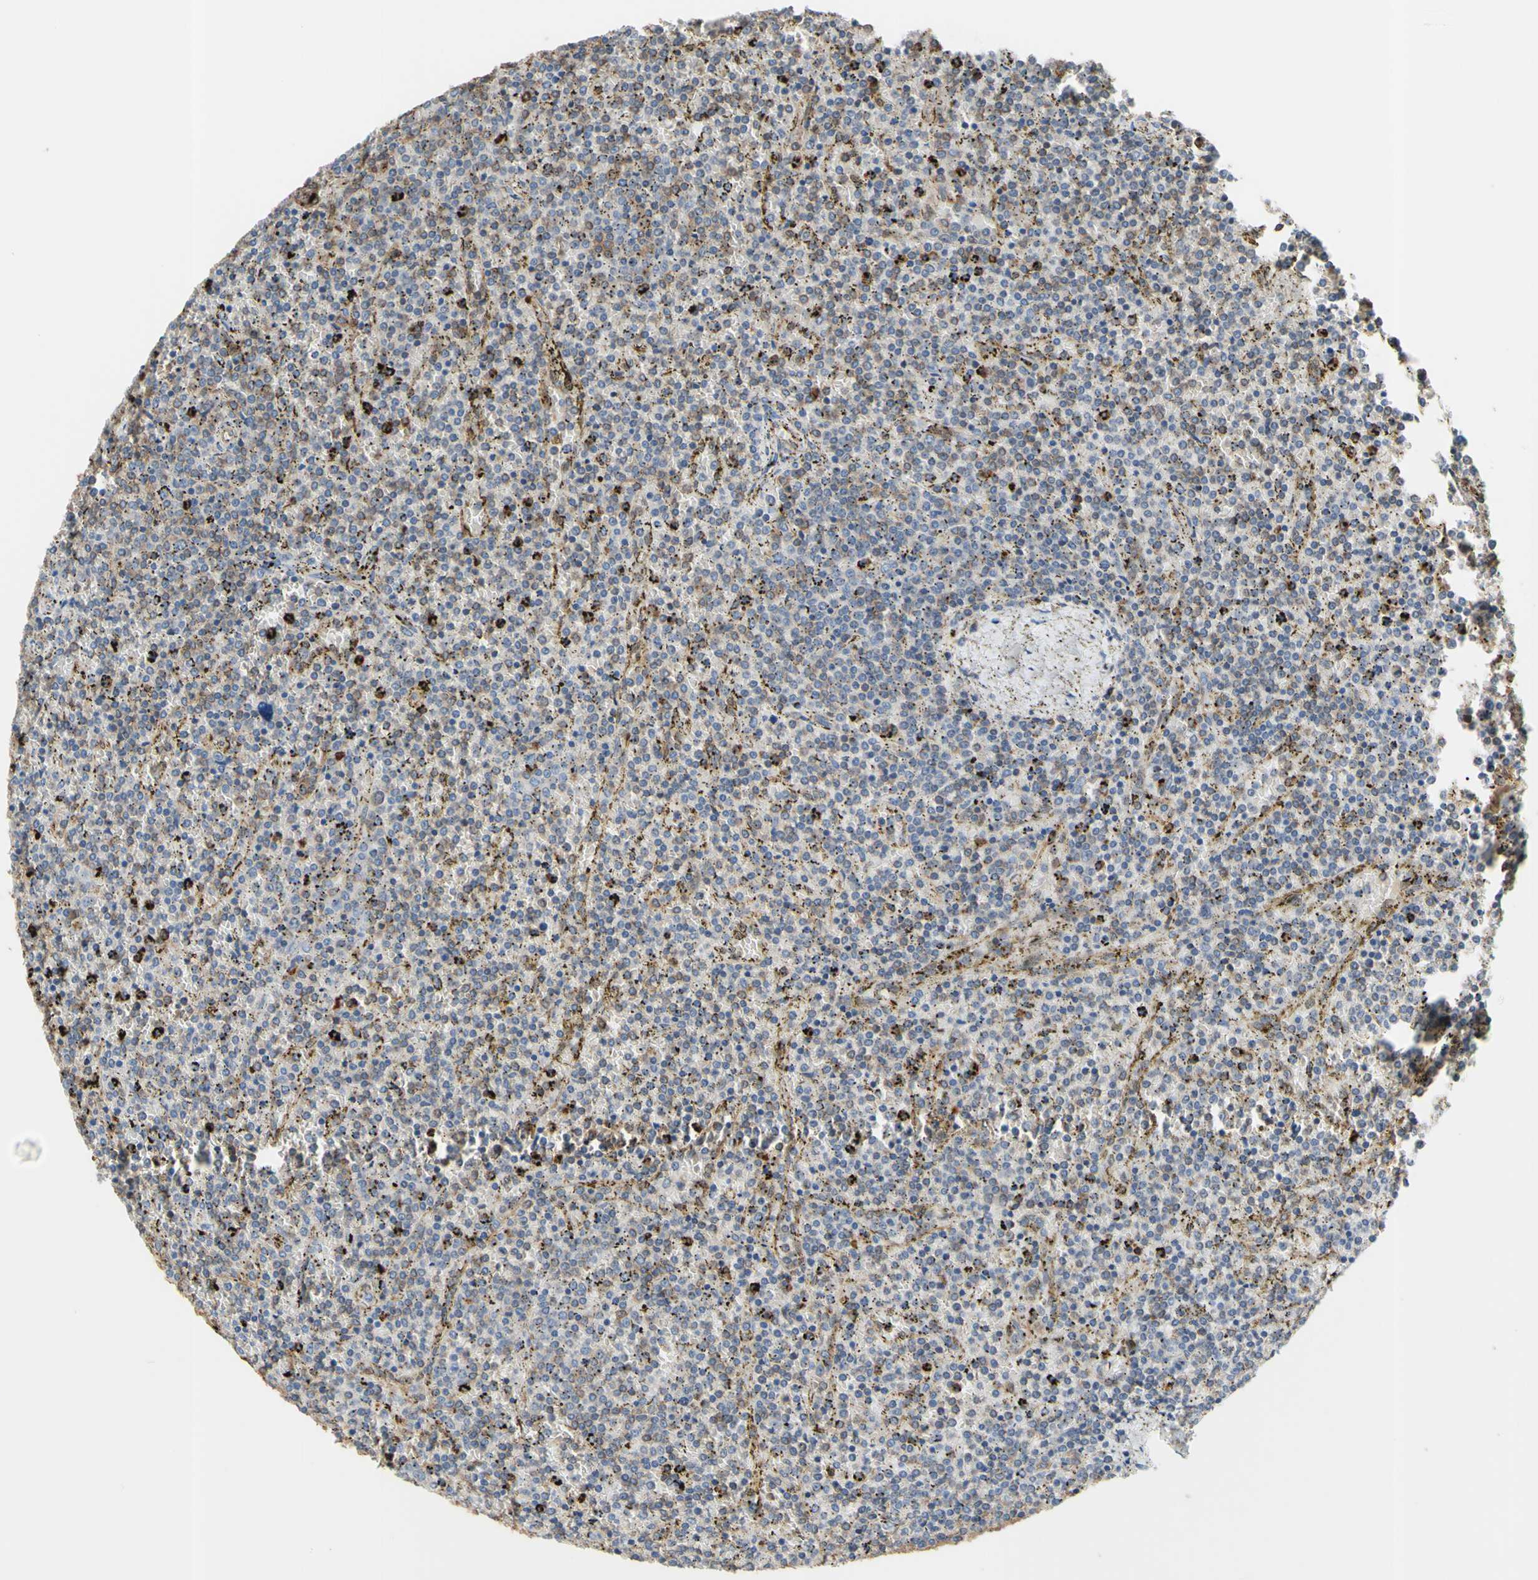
{"staining": {"intensity": "weak", "quantity": "25%-75%", "location": "cytoplasmic/membranous"}, "tissue": "lymphoma", "cell_type": "Tumor cells", "image_type": "cancer", "snomed": [{"axis": "morphology", "description": "Malignant lymphoma, non-Hodgkin's type, Low grade"}, {"axis": "topography", "description": "Spleen"}], "caption": "Immunohistochemical staining of human lymphoma shows low levels of weak cytoplasmic/membranous protein staining in about 25%-75% of tumor cells. Immunohistochemistry (ihc) stains the protein of interest in brown and the nuclei are stained blue.", "gene": "CTTN", "patient": {"sex": "female", "age": 77}}